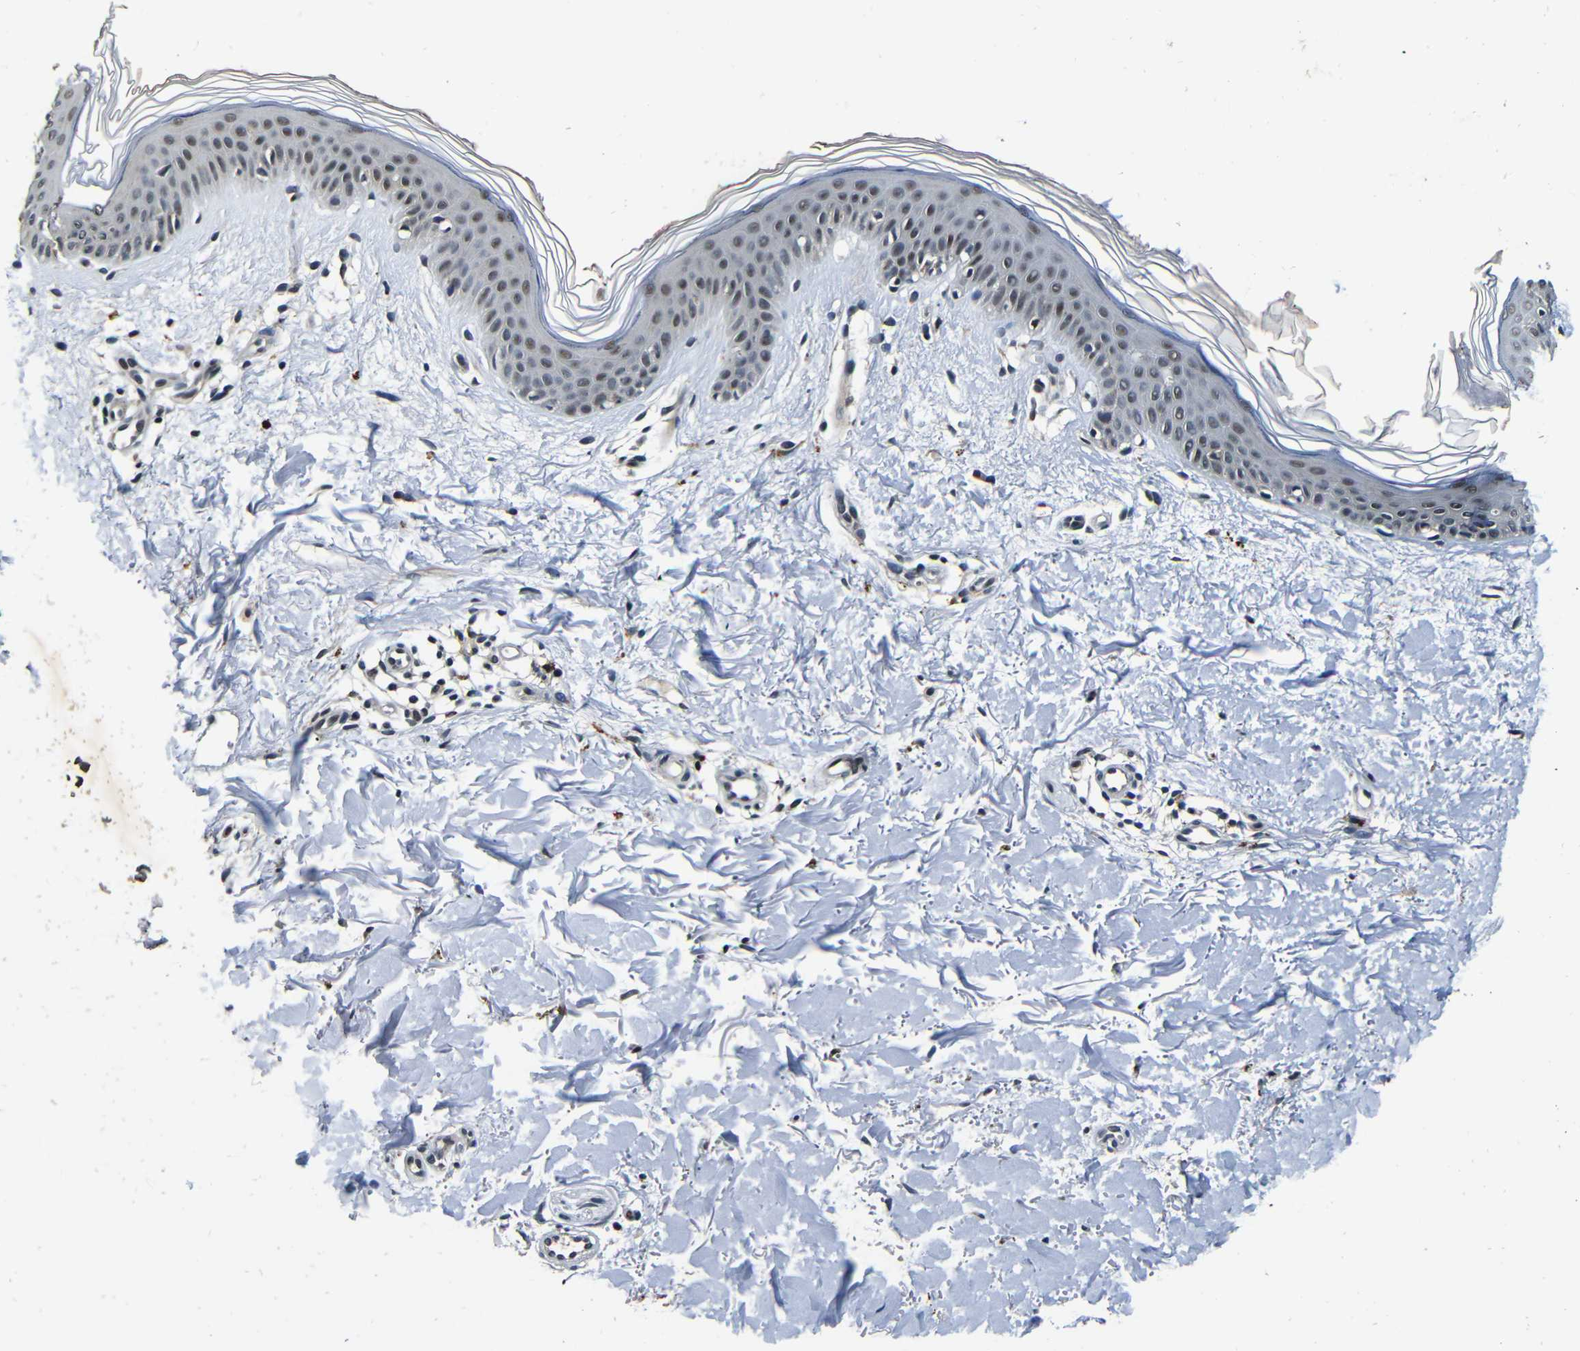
{"staining": {"intensity": "weak", "quantity": ">75%", "location": "nuclear"}, "tissue": "skin", "cell_type": "Fibroblasts", "image_type": "normal", "snomed": [{"axis": "morphology", "description": "Normal tissue, NOS"}, {"axis": "topography", "description": "Skin"}], "caption": "Skin stained with immunohistochemistry (IHC) exhibits weak nuclear staining in about >75% of fibroblasts. The protein is shown in brown color, while the nuclei are stained blue.", "gene": "FOXD4L1", "patient": {"sex": "female", "age": 56}}